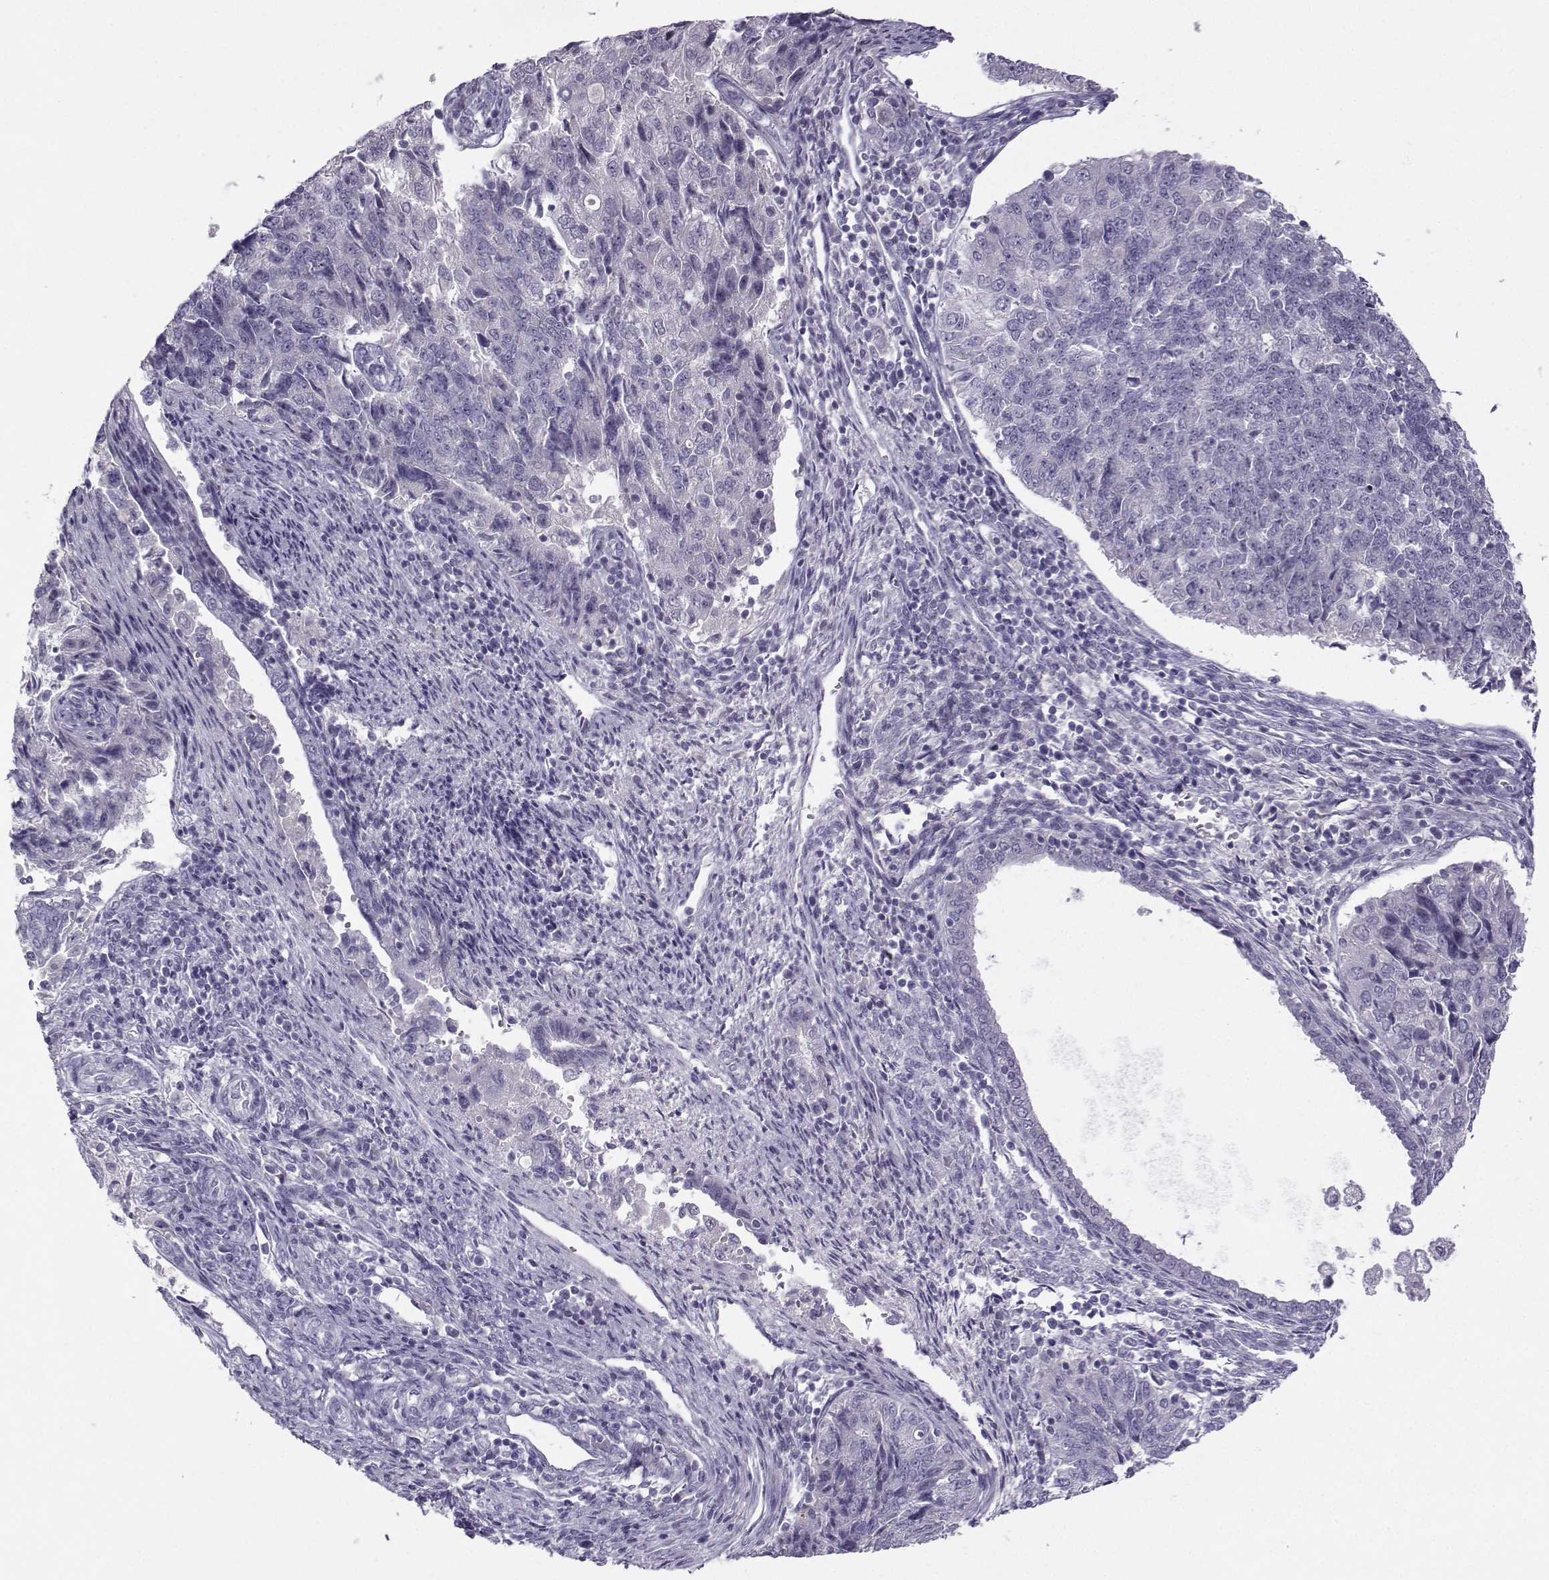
{"staining": {"intensity": "negative", "quantity": "none", "location": "none"}, "tissue": "endometrial cancer", "cell_type": "Tumor cells", "image_type": "cancer", "snomed": [{"axis": "morphology", "description": "Adenocarcinoma, NOS"}, {"axis": "topography", "description": "Endometrium"}], "caption": "The photomicrograph demonstrates no staining of tumor cells in endometrial cancer.", "gene": "ARMC2", "patient": {"sex": "female", "age": 43}}